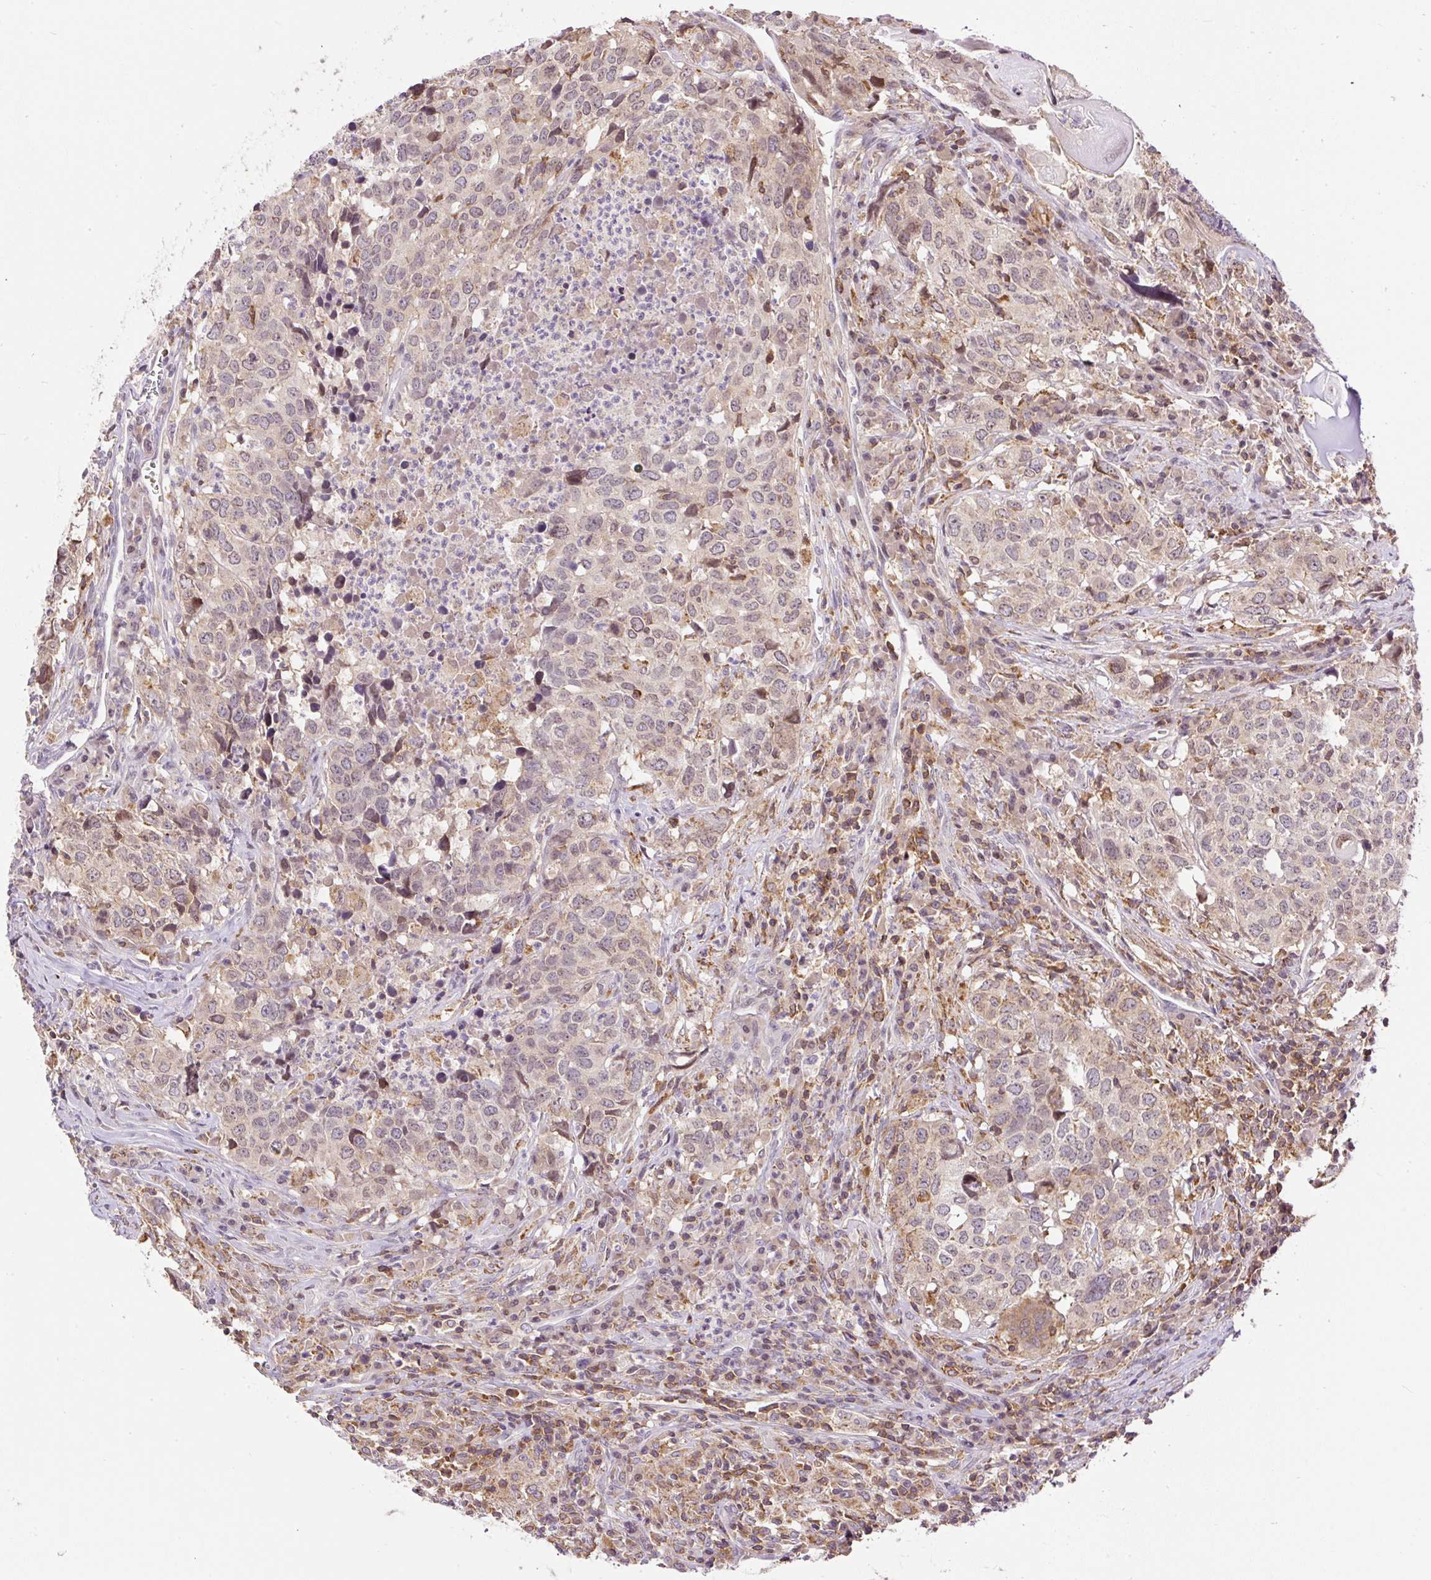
{"staining": {"intensity": "weak", "quantity": "25%-75%", "location": "cytoplasmic/membranous,nuclear"}, "tissue": "head and neck cancer", "cell_type": "Tumor cells", "image_type": "cancer", "snomed": [{"axis": "morphology", "description": "Normal tissue, NOS"}, {"axis": "morphology", "description": "Squamous cell carcinoma, NOS"}, {"axis": "topography", "description": "Skeletal muscle"}, {"axis": "topography", "description": "Vascular tissue"}, {"axis": "topography", "description": "Peripheral nerve tissue"}, {"axis": "topography", "description": "Head-Neck"}], "caption": "Head and neck cancer stained with a protein marker shows weak staining in tumor cells.", "gene": "CARD11", "patient": {"sex": "male", "age": 66}}